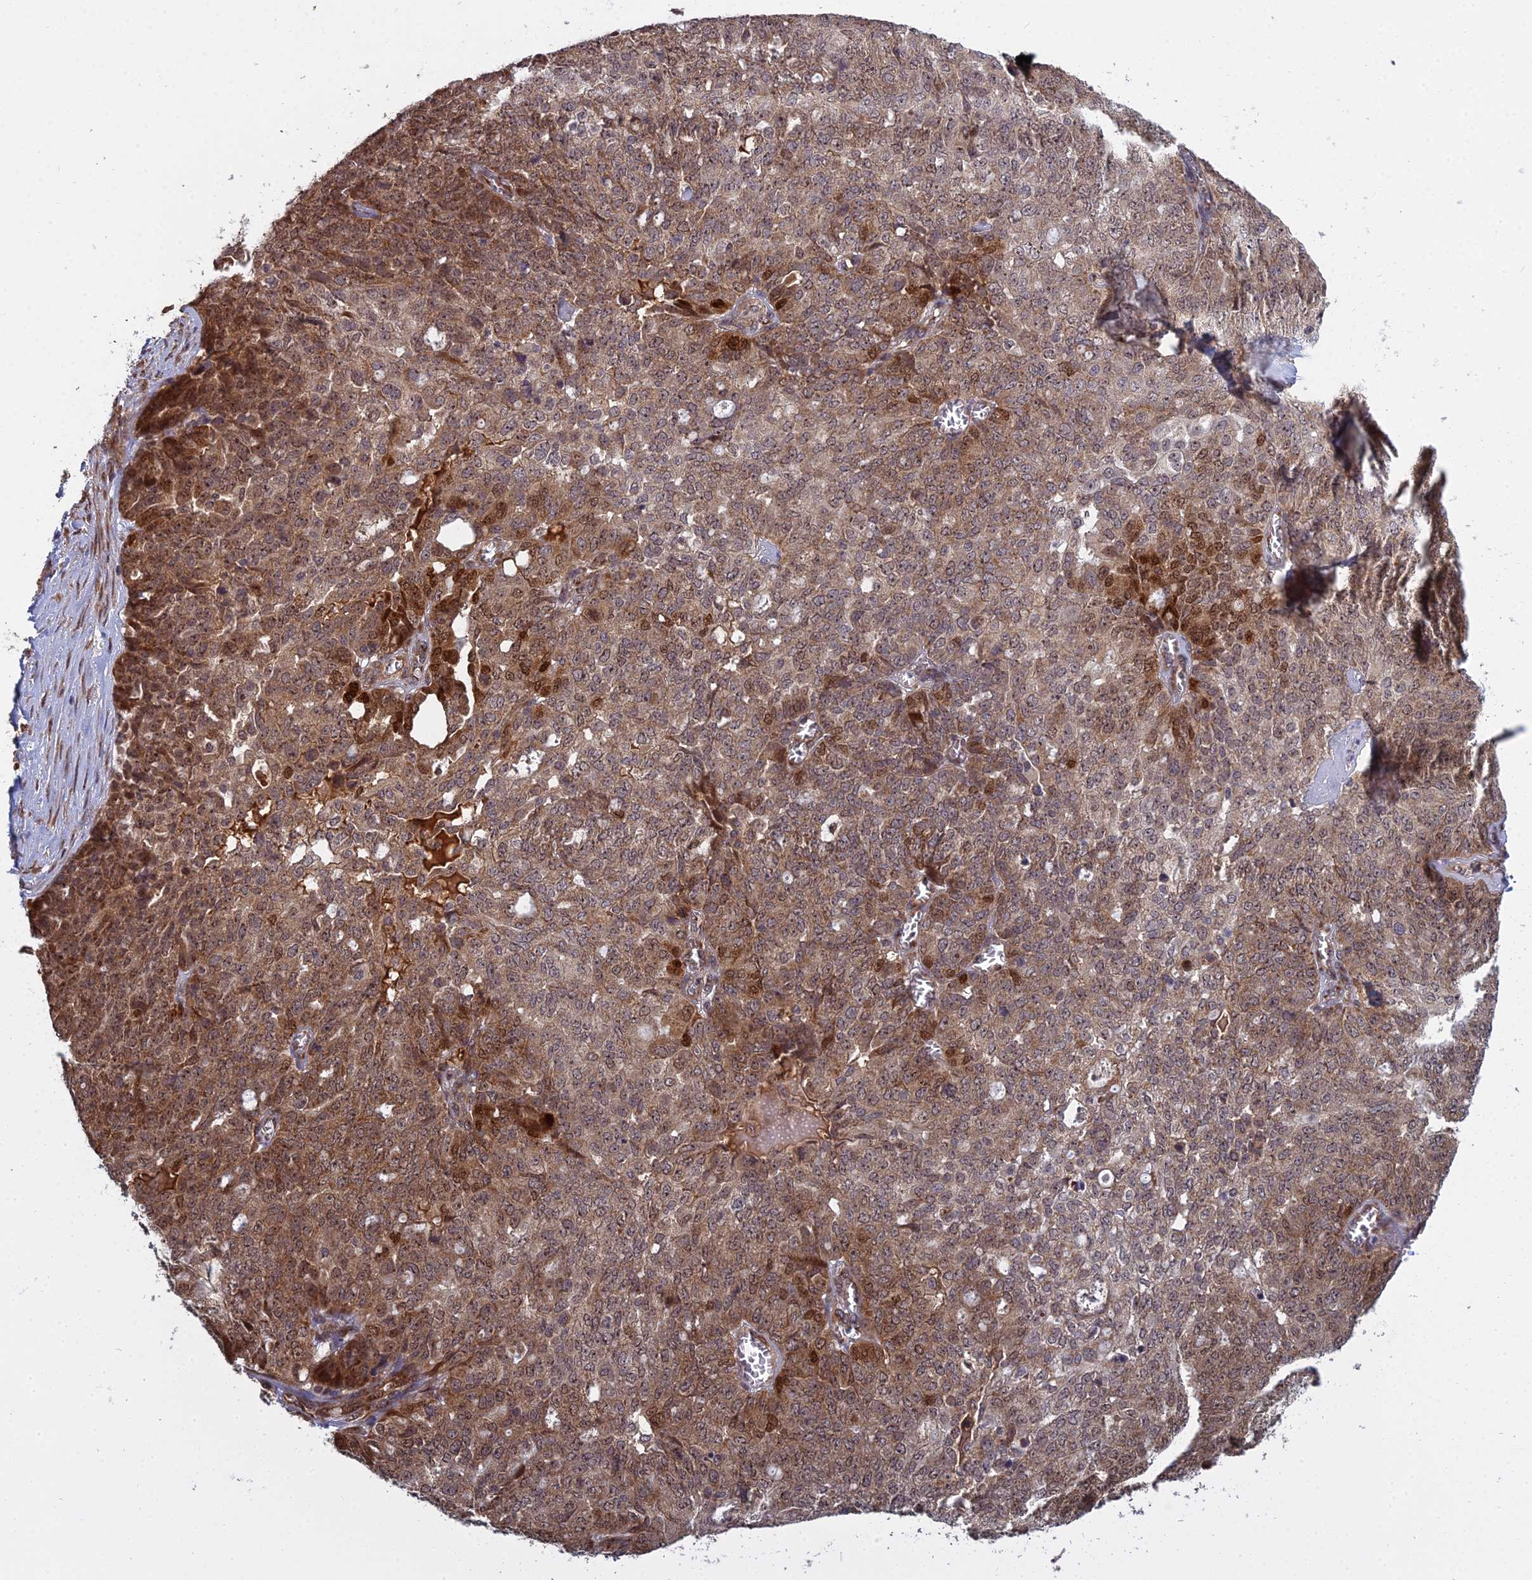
{"staining": {"intensity": "moderate", "quantity": ">75%", "location": "cytoplasmic/membranous,nuclear"}, "tissue": "ovarian cancer", "cell_type": "Tumor cells", "image_type": "cancer", "snomed": [{"axis": "morphology", "description": "Cystadenocarcinoma, serous, NOS"}, {"axis": "topography", "description": "Soft tissue"}, {"axis": "topography", "description": "Ovary"}], "caption": "About >75% of tumor cells in human serous cystadenocarcinoma (ovarian) exhibit moderate cytoplasmic/membranous and nuclear protein expression as visualized by brown immunohistochemical staining.", "gene": "MEOX1", "patient": {"sex": "female", "age": 57}}